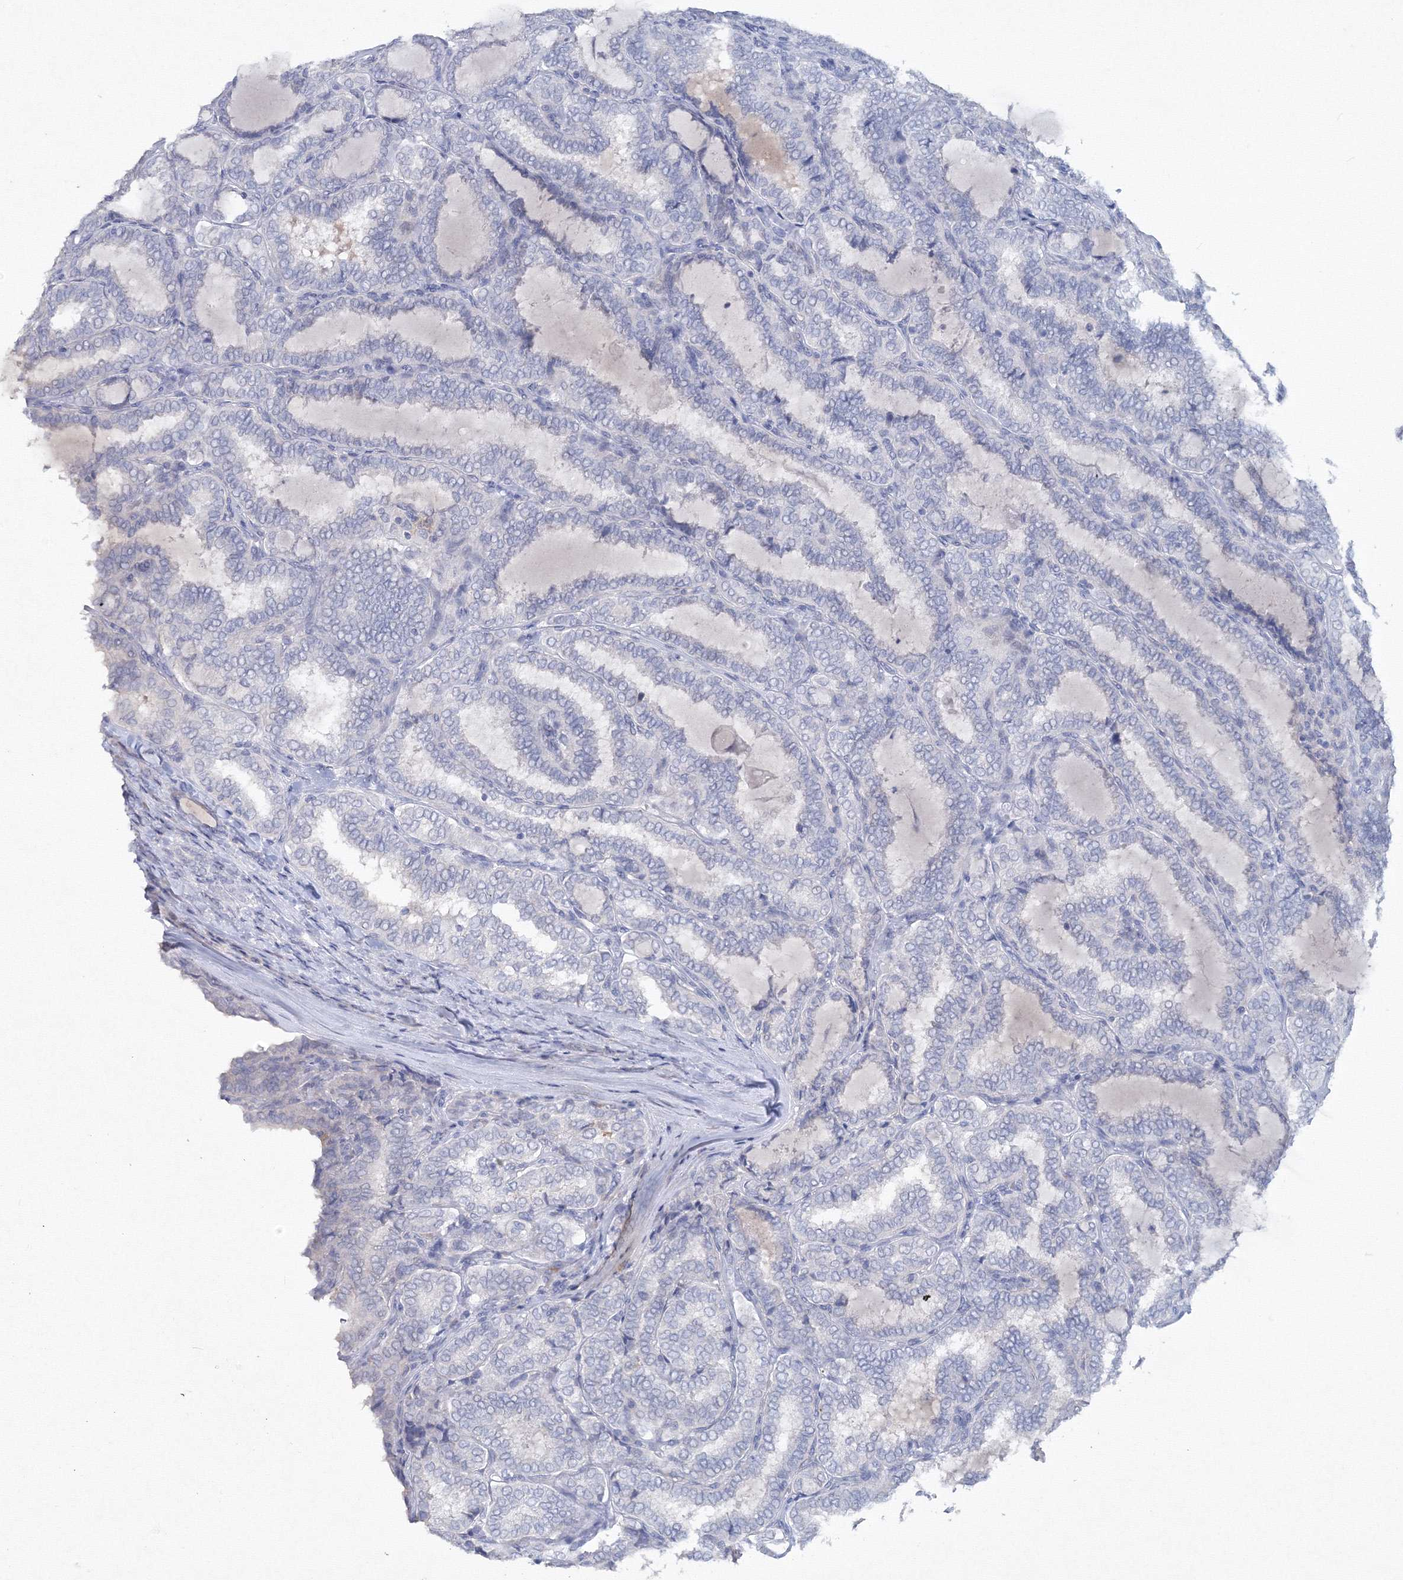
{"staining": {"intensity": "negative", "quantity": "none", "location": "none"}, "tissue": "thyroid cancer", "cell_type": "Tumor cells", "image_type": "cancer", "snomed": [{"axis": "morphology", "description": "Normal tissue, NOS"}, {"axis": "morphology", "description": "Papillary adenocarcinoma, NOS"}, {"axis": "topography", "description": "Thyroid gland"}], "caption": "Tumor cells show no significant expression in papillary adenocarcinoma (thyroid).", "gene": "GCKR", "patient": {"sex": "female", "age": 30}}